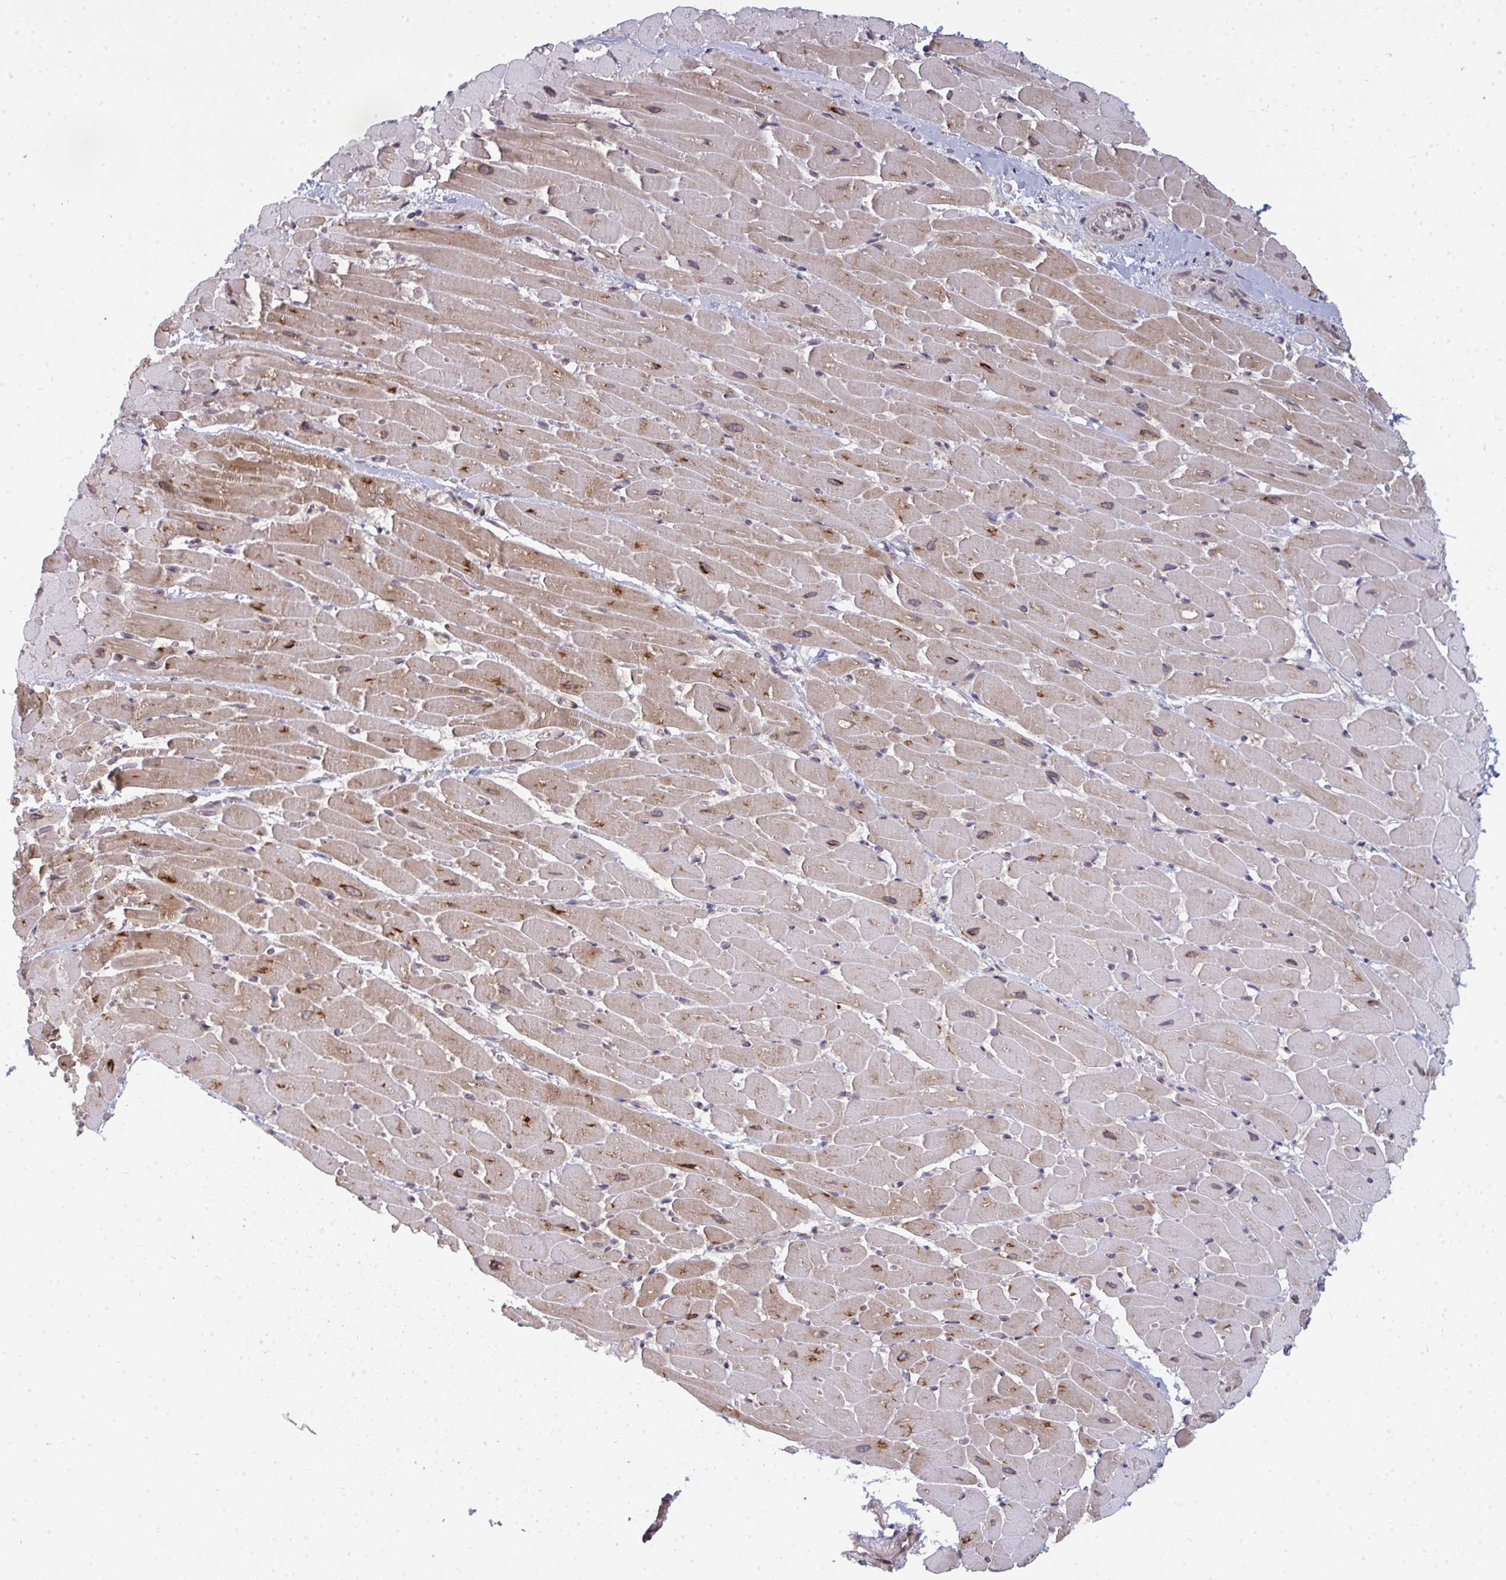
{"staining": {"intensity": "moderate", "quantity": "25%-75%", "location": "cytoplasmic/membranous"}, "tissue": "heart muscle", "cell_type": "Cardiomyocytes", "image_type": "normal", "snomed": [{"axis": "morphology", "description": "Normal tissue, NOS"}, {"axis": "topography", "description": "Heart"}], "caption": "Unremarkable heart muscle shows moderate cytoplasmic/membranous positivity in approximately 25%-75% of cardiomyocytes The staining is performed using DAB brown chromogen to label protein expression. The nuclei are counter-stained blue using hematoxylin..", "gene": "LYSMD4", "patient": {"sex": "male", "age": 37}}